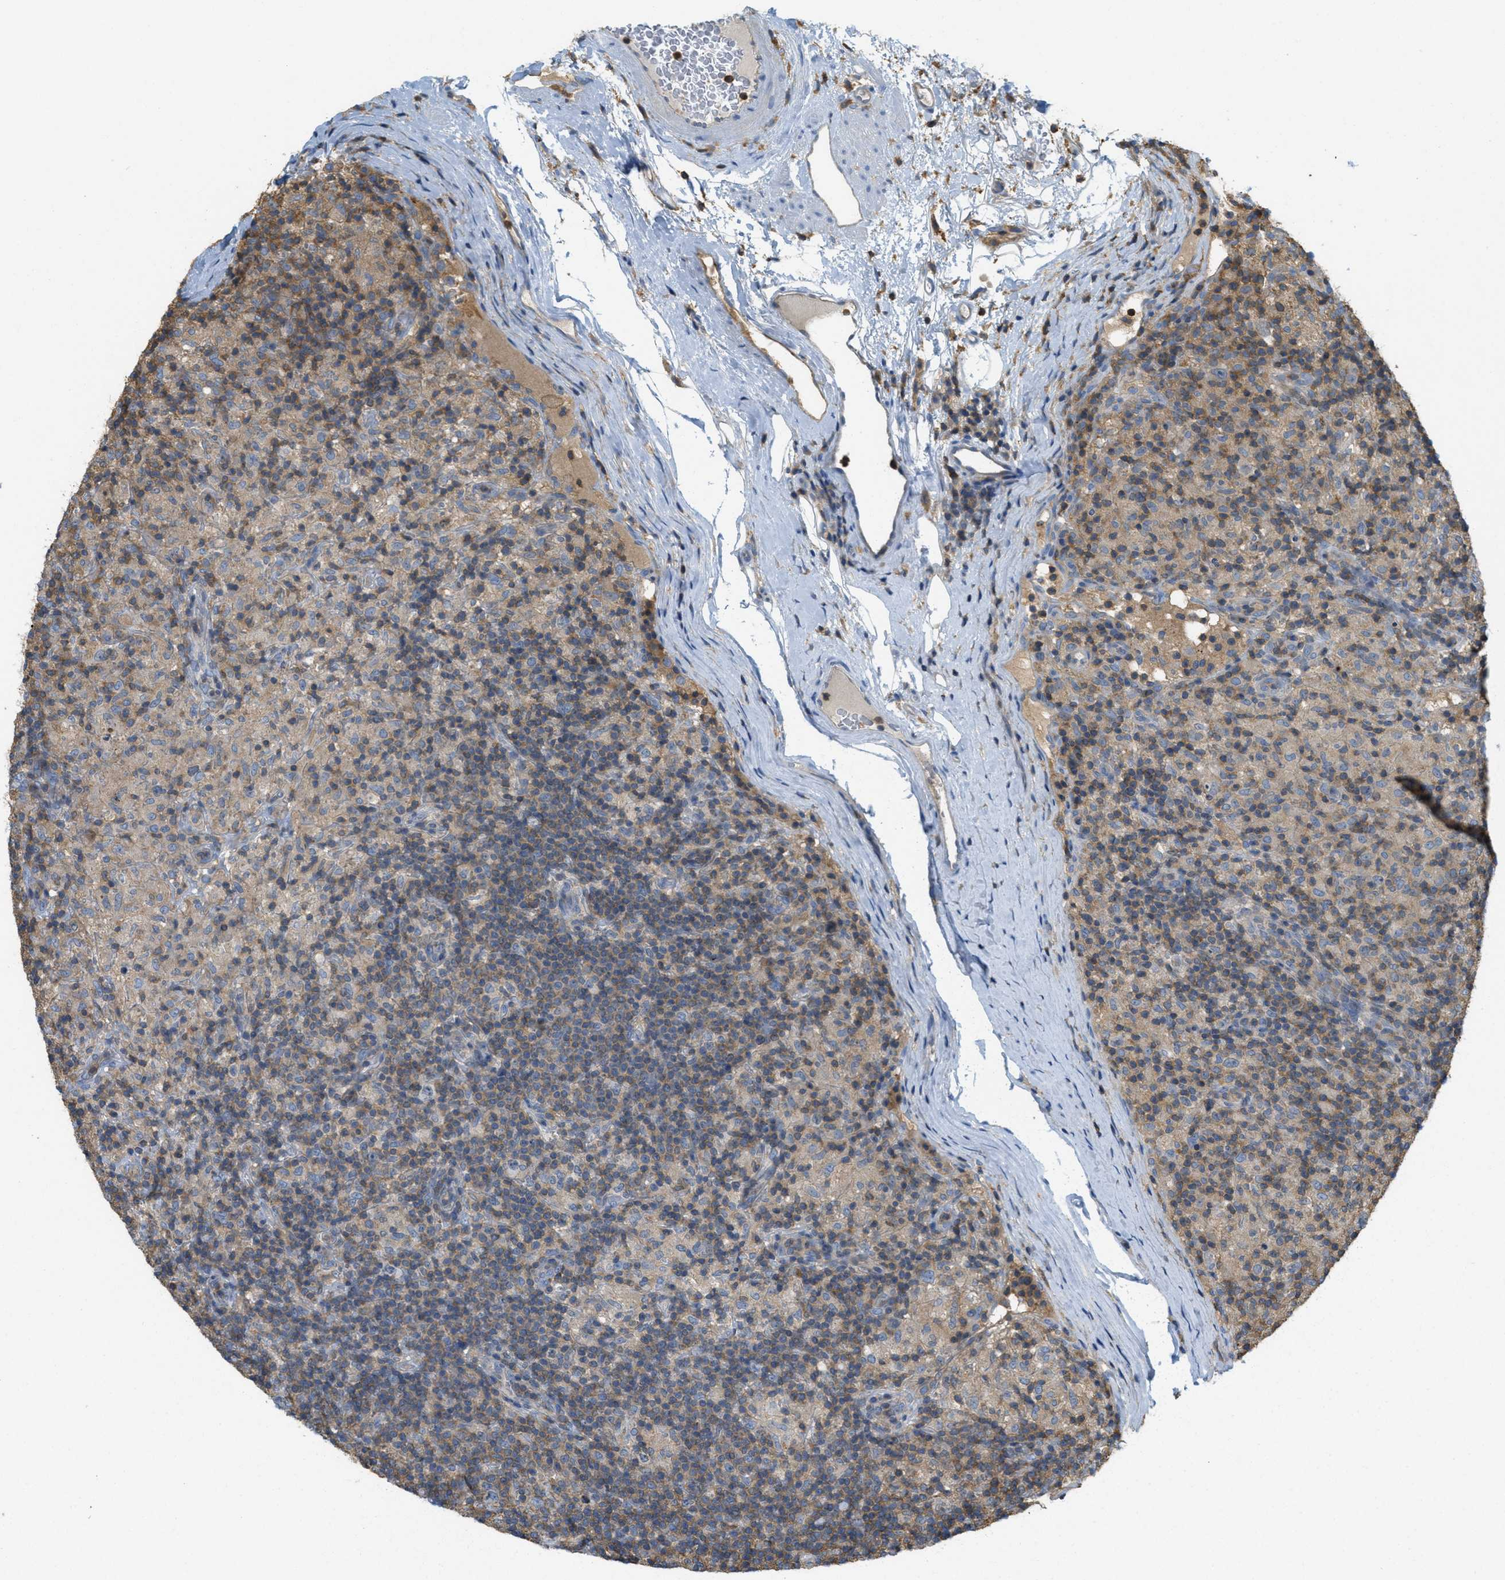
{"staining": {"intensity": "weak", "quantity": ">75%", "location": "cytoplasmic/membranous"}, "tissue": "lymphoma", "cell_type": "Tumor cells", "image_type": "cancer", "snomed": [{"axis": "morphology", "description": "Hodgkin's disease, NOS"}, {"axis": "topography", "description": "Lymph node"}], "caption": "Immunohistochemical staining of human Hodgkin's disease shows weak cytoplasmic/membranous protein staining in approximately >75% of tumor cells.", "gene": "GRIK2", "patient": {"sex": "male", "age": 70}}